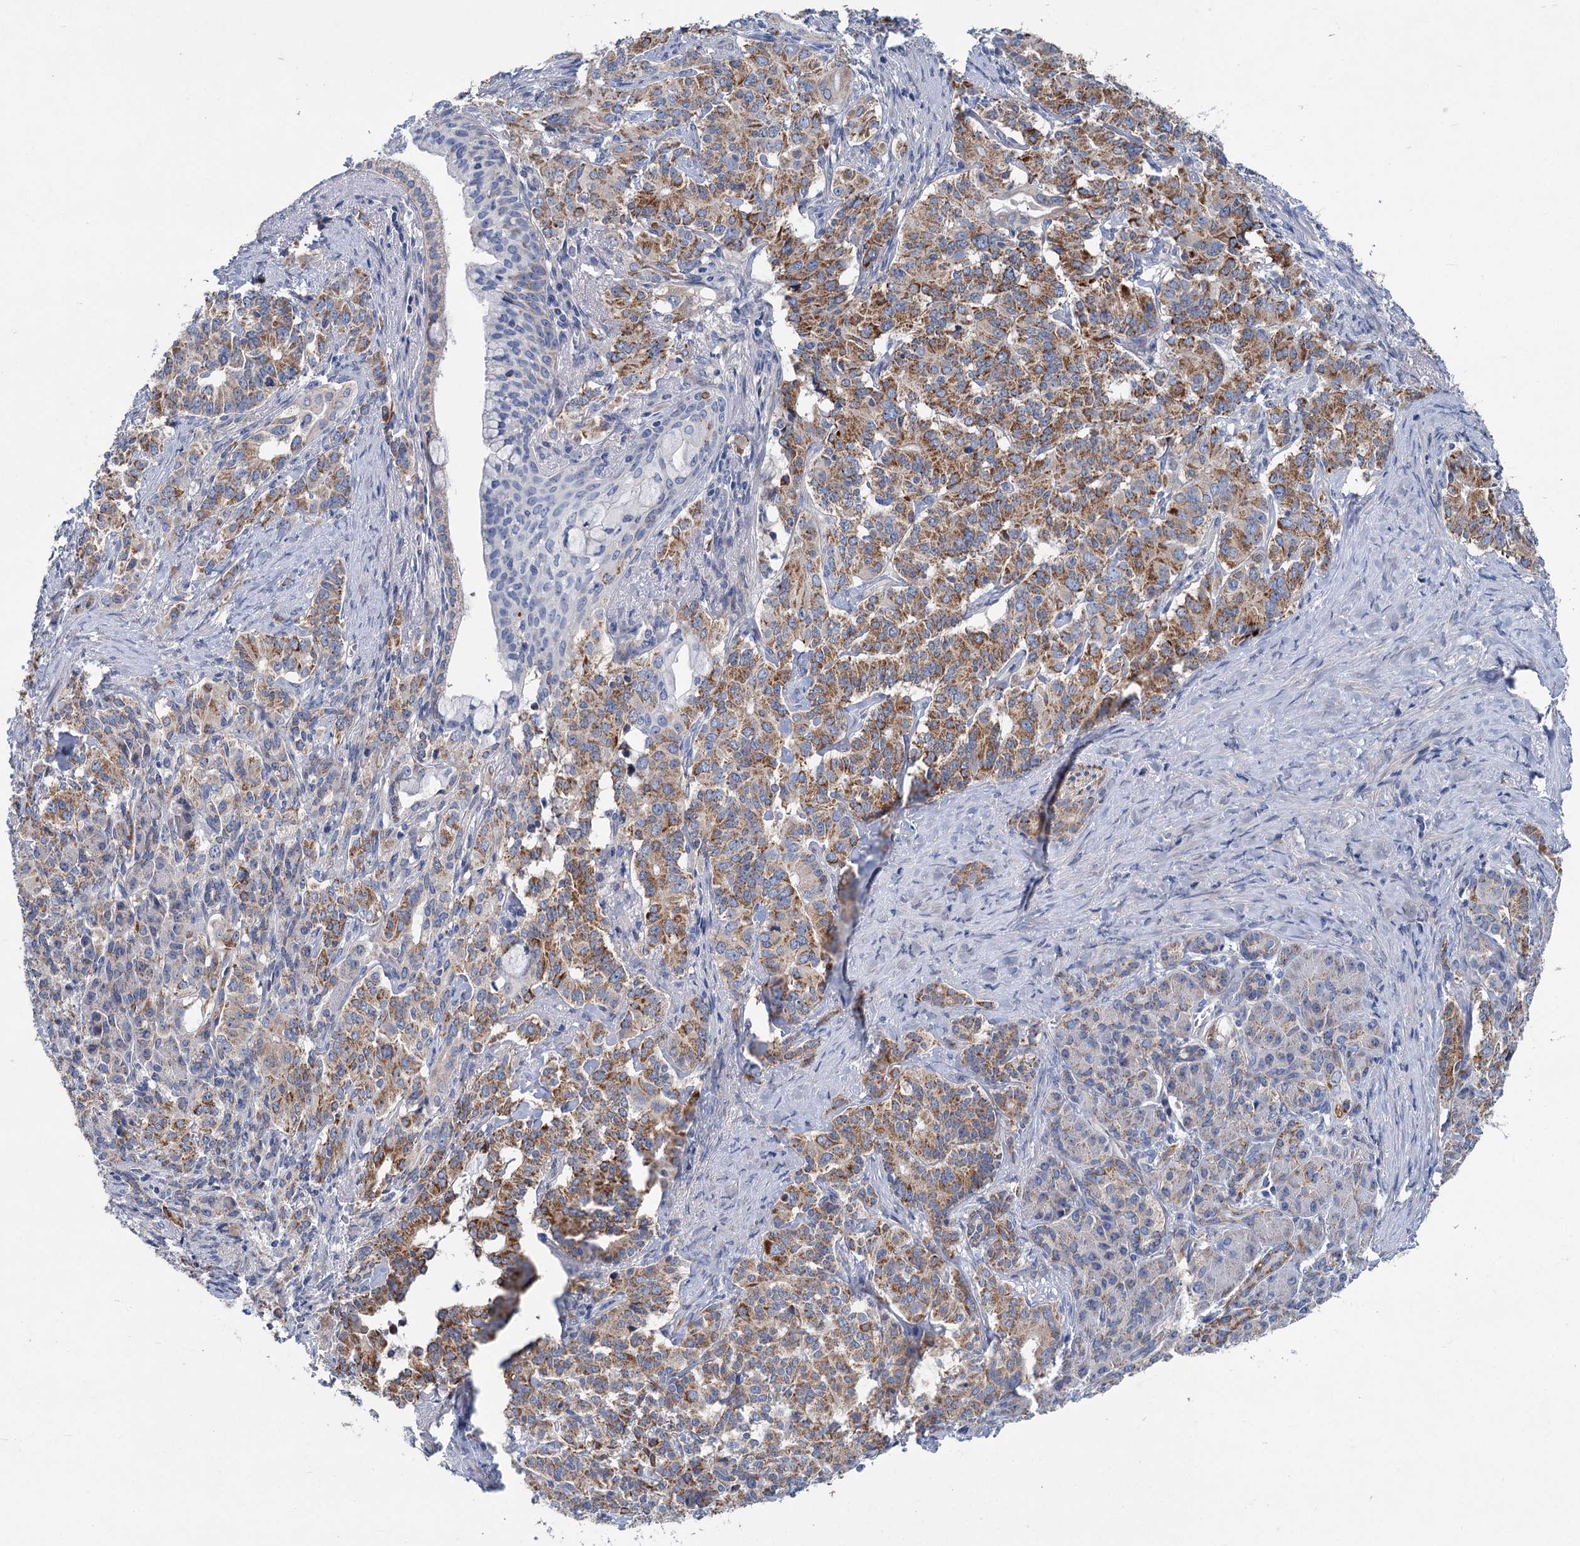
{"staining": {"intensity": "moderate", "quantity": ">75%", "location": "cytoplasmic/membranous"}, "tissue": "pancreatic cancer", "cell_type": "Tumor cells", "image_type": "cancer", "snomed": [{"axis": "morphology", "description": "Adenocarcinoma, NOS"}, {"axis": "topography", "description": "Pancreas"}], "caption": "A brown stain labels moderate cytoplasmic/membranous positivity of a protein in adenocarcinoma (pancreatic) tumor cells.", "gene": "CHDH", "patient": {"sex": "female", "age": 74}}